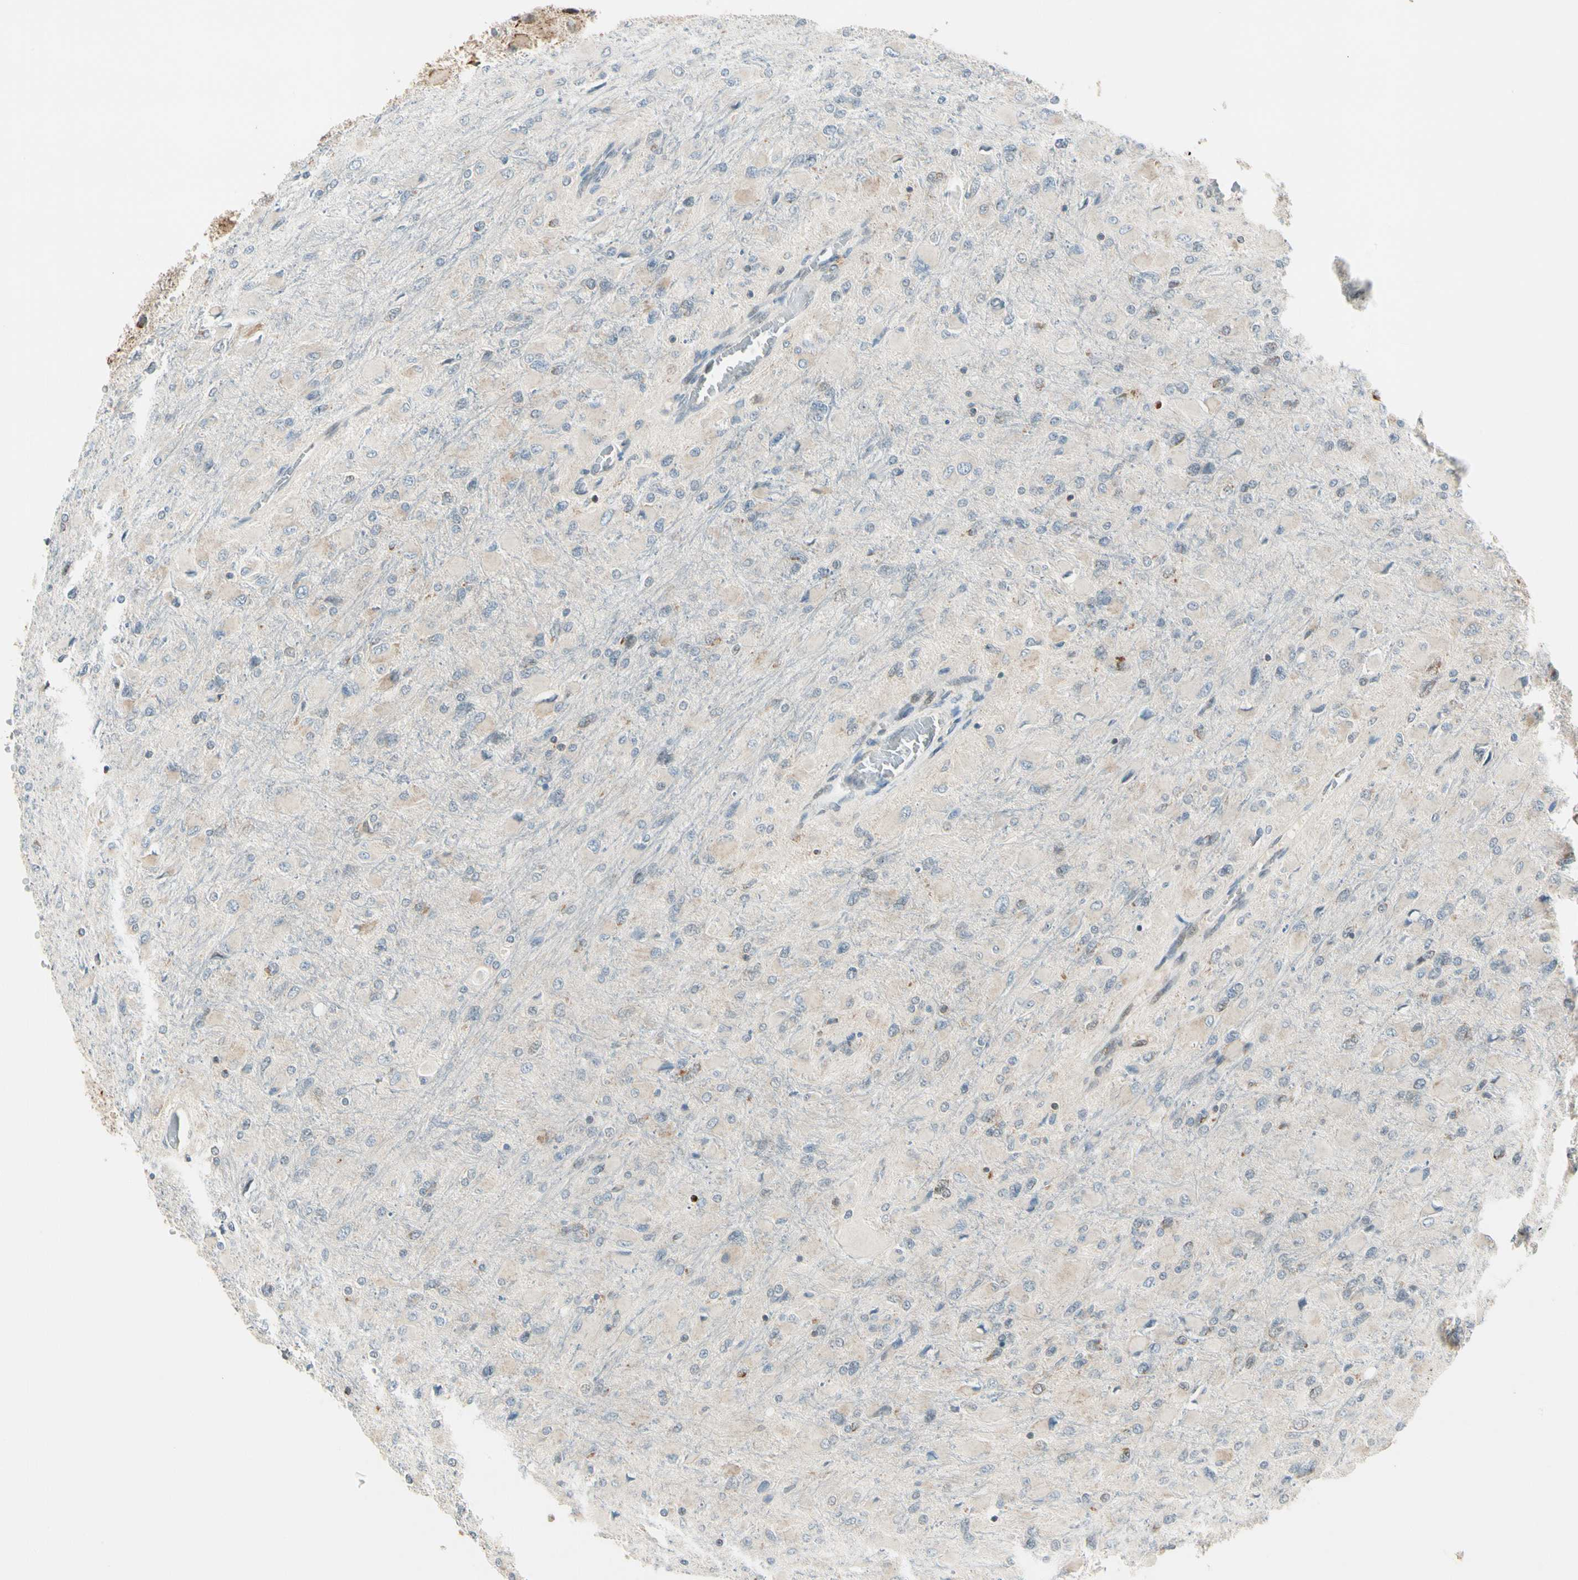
{"staining": {"intensity": "weak", "quantity": "25%-75%", "location": "cytoplasmic/membranous"}, "tissue": "glioma", "cell_type": "Tumor cells", "image_type": "cancer", "snomed": [{"axis": "morphology", "description": "Glioma, malignant, High grade"}, {"axis": "topography", "description": "Cerebral cortex"}], "caption": "Malignant glioma (high-grade) was stained to show a protein in brown. There is low levels of weak cytoplasmic/membranous positivity in about 25%-75% of tumor cells.", "gene": "KHDC4", "patient": {"sex": "female", "age": 36}}